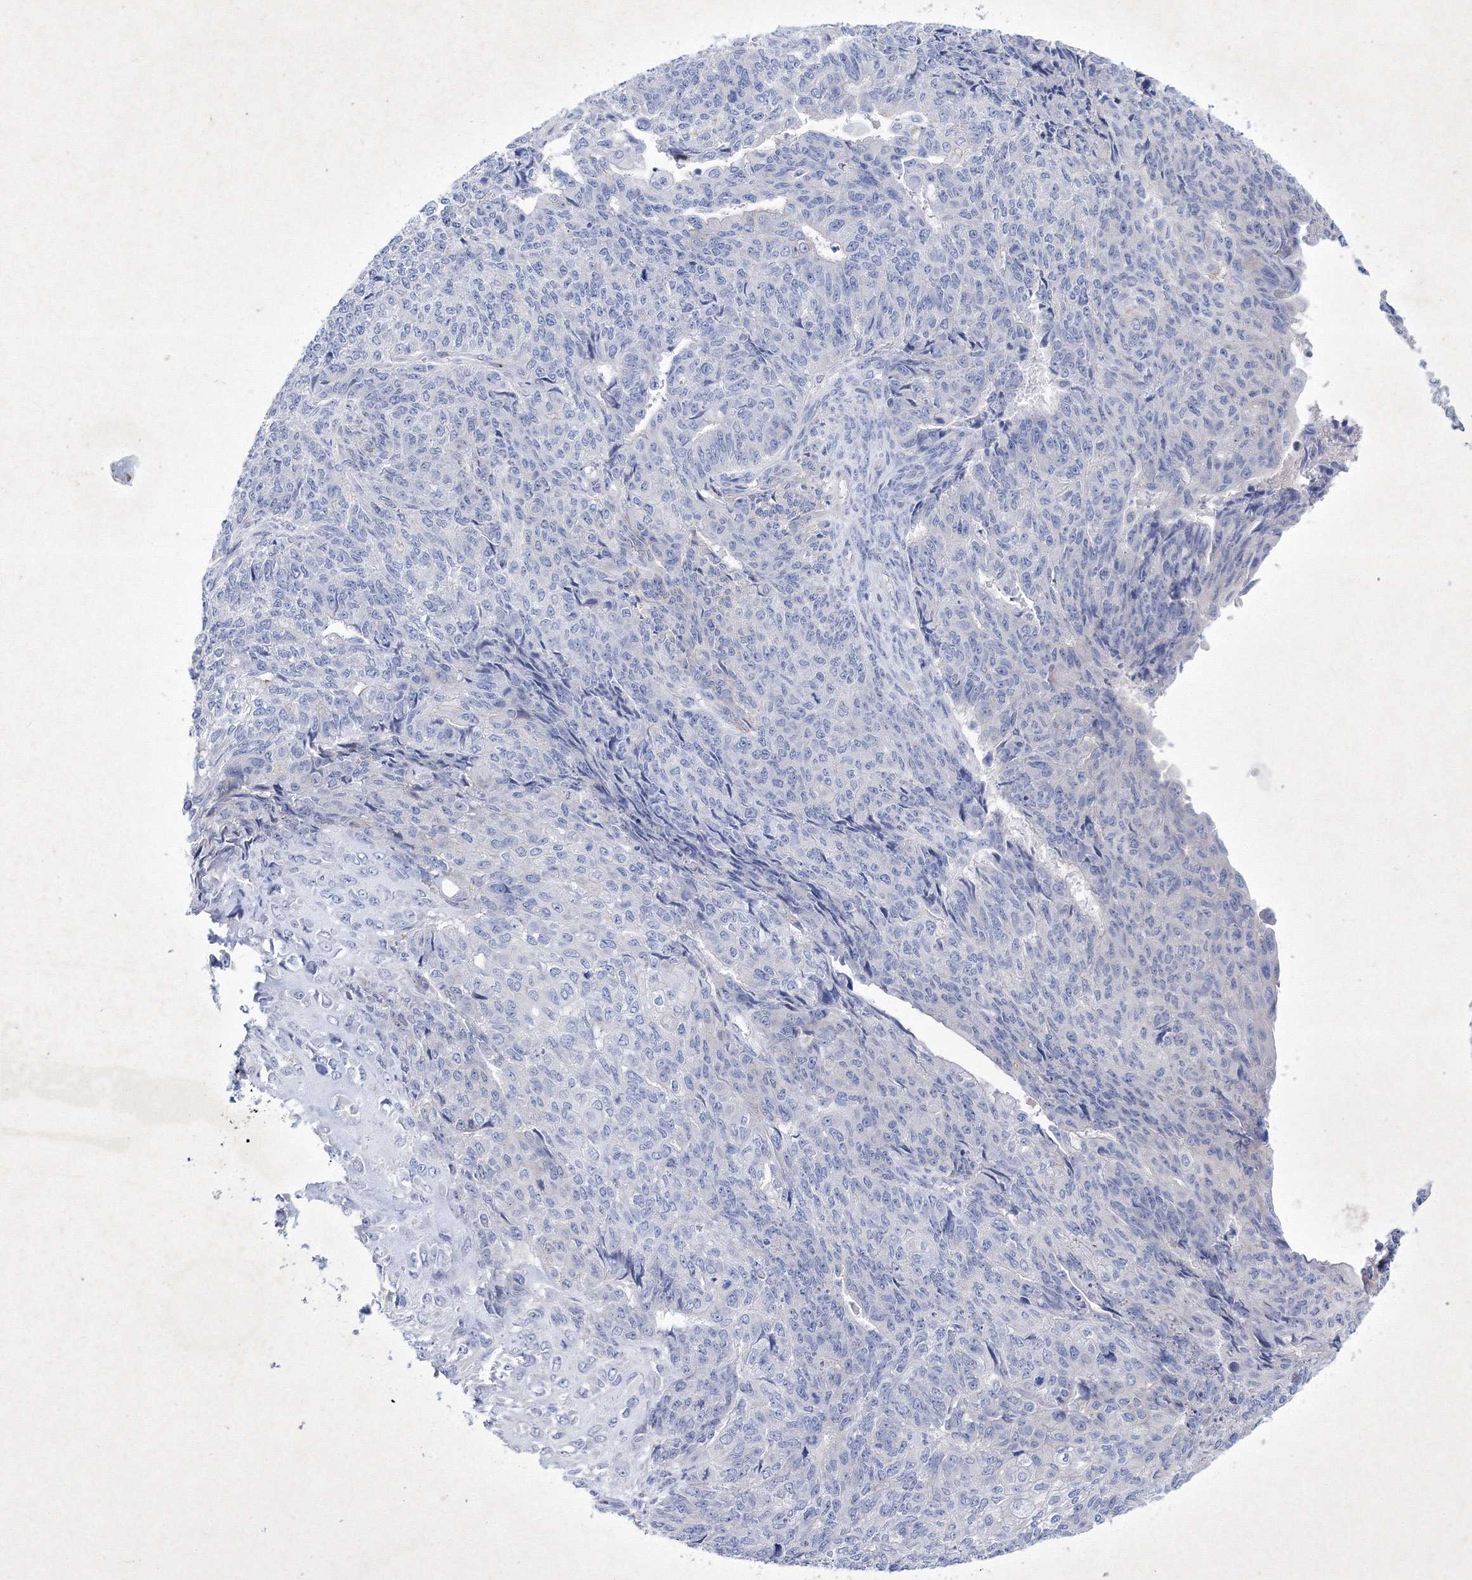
{"staining": {"intensity": "negative", "quantity": "none", "location": "none"}, "tissue": "endometrial cancer", "cell_type": "Tumor cells", "image_type": "cancer", "snomed": [{"axis": "morphology", "description": "Adenocarcinoma, NOS"}, {"axis": "topography", "description": "Endometrium"}], "caption": "A high-resolution photomicrograph shows IHC staining of endometrial adenocarcinoma, which demonstrates no significant positivity in tumor cells.", "gene": "GPN1", "patient": {"sex": "female", "age": 32}}